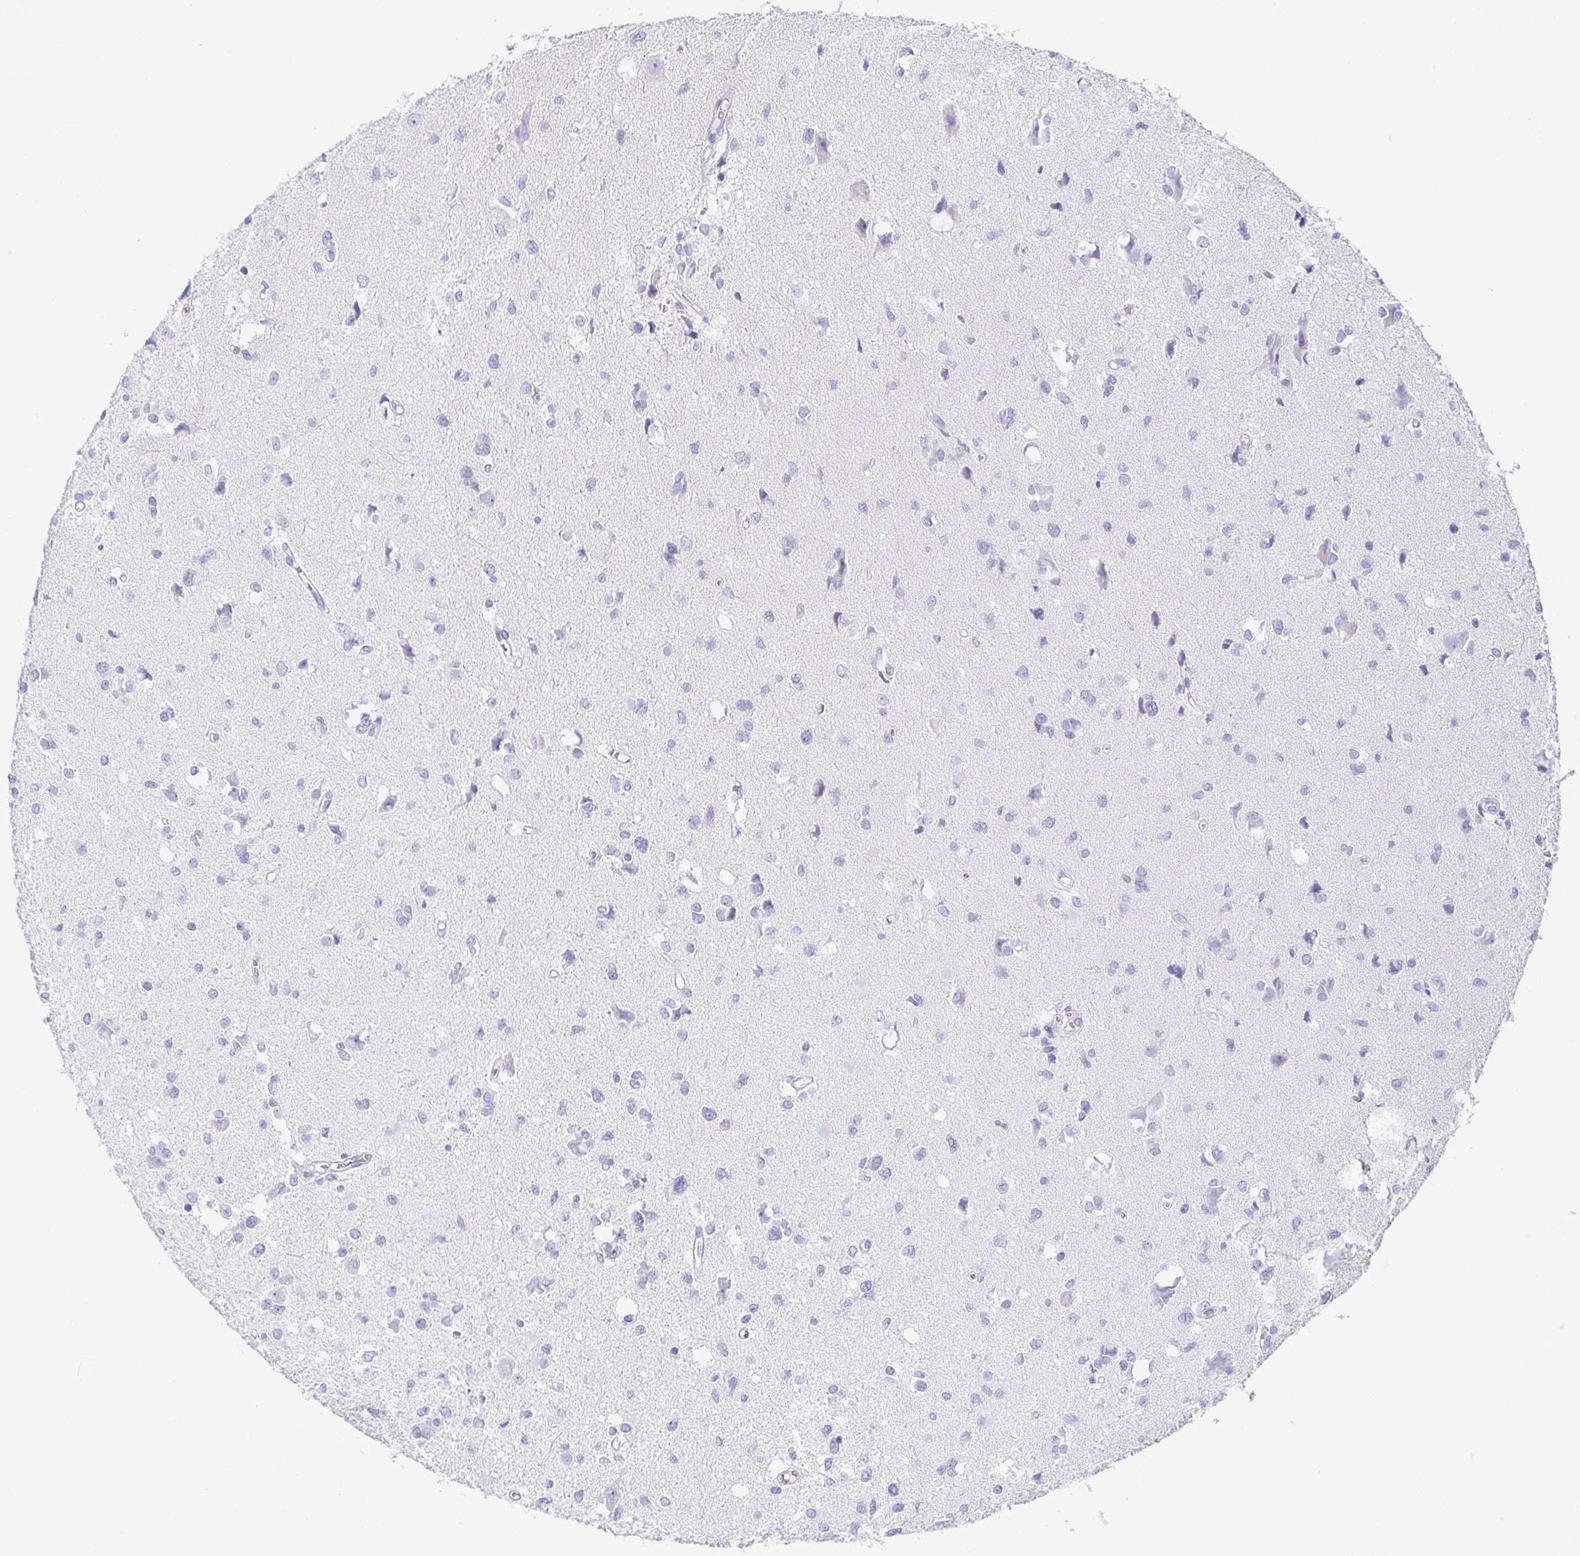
{"staining": {"intensity": "negative", "quantity": "none", "location": "none"}, "tissue": "glioma", "cell_type": "Tumor cells", "image_type": "cancer", "snomed": [{"axis": "morphology", "description": "Glioma, malignant, High grade"}, {"axis": "topography", "description": "Brain"}], "caption": "DAB immunohistochemical staining of human malignant glioma (high-grade) exhibits no significant positivity in tumor cells.", "gene": "ZG16B", "patient": {"sex": "male", "age": 23}}